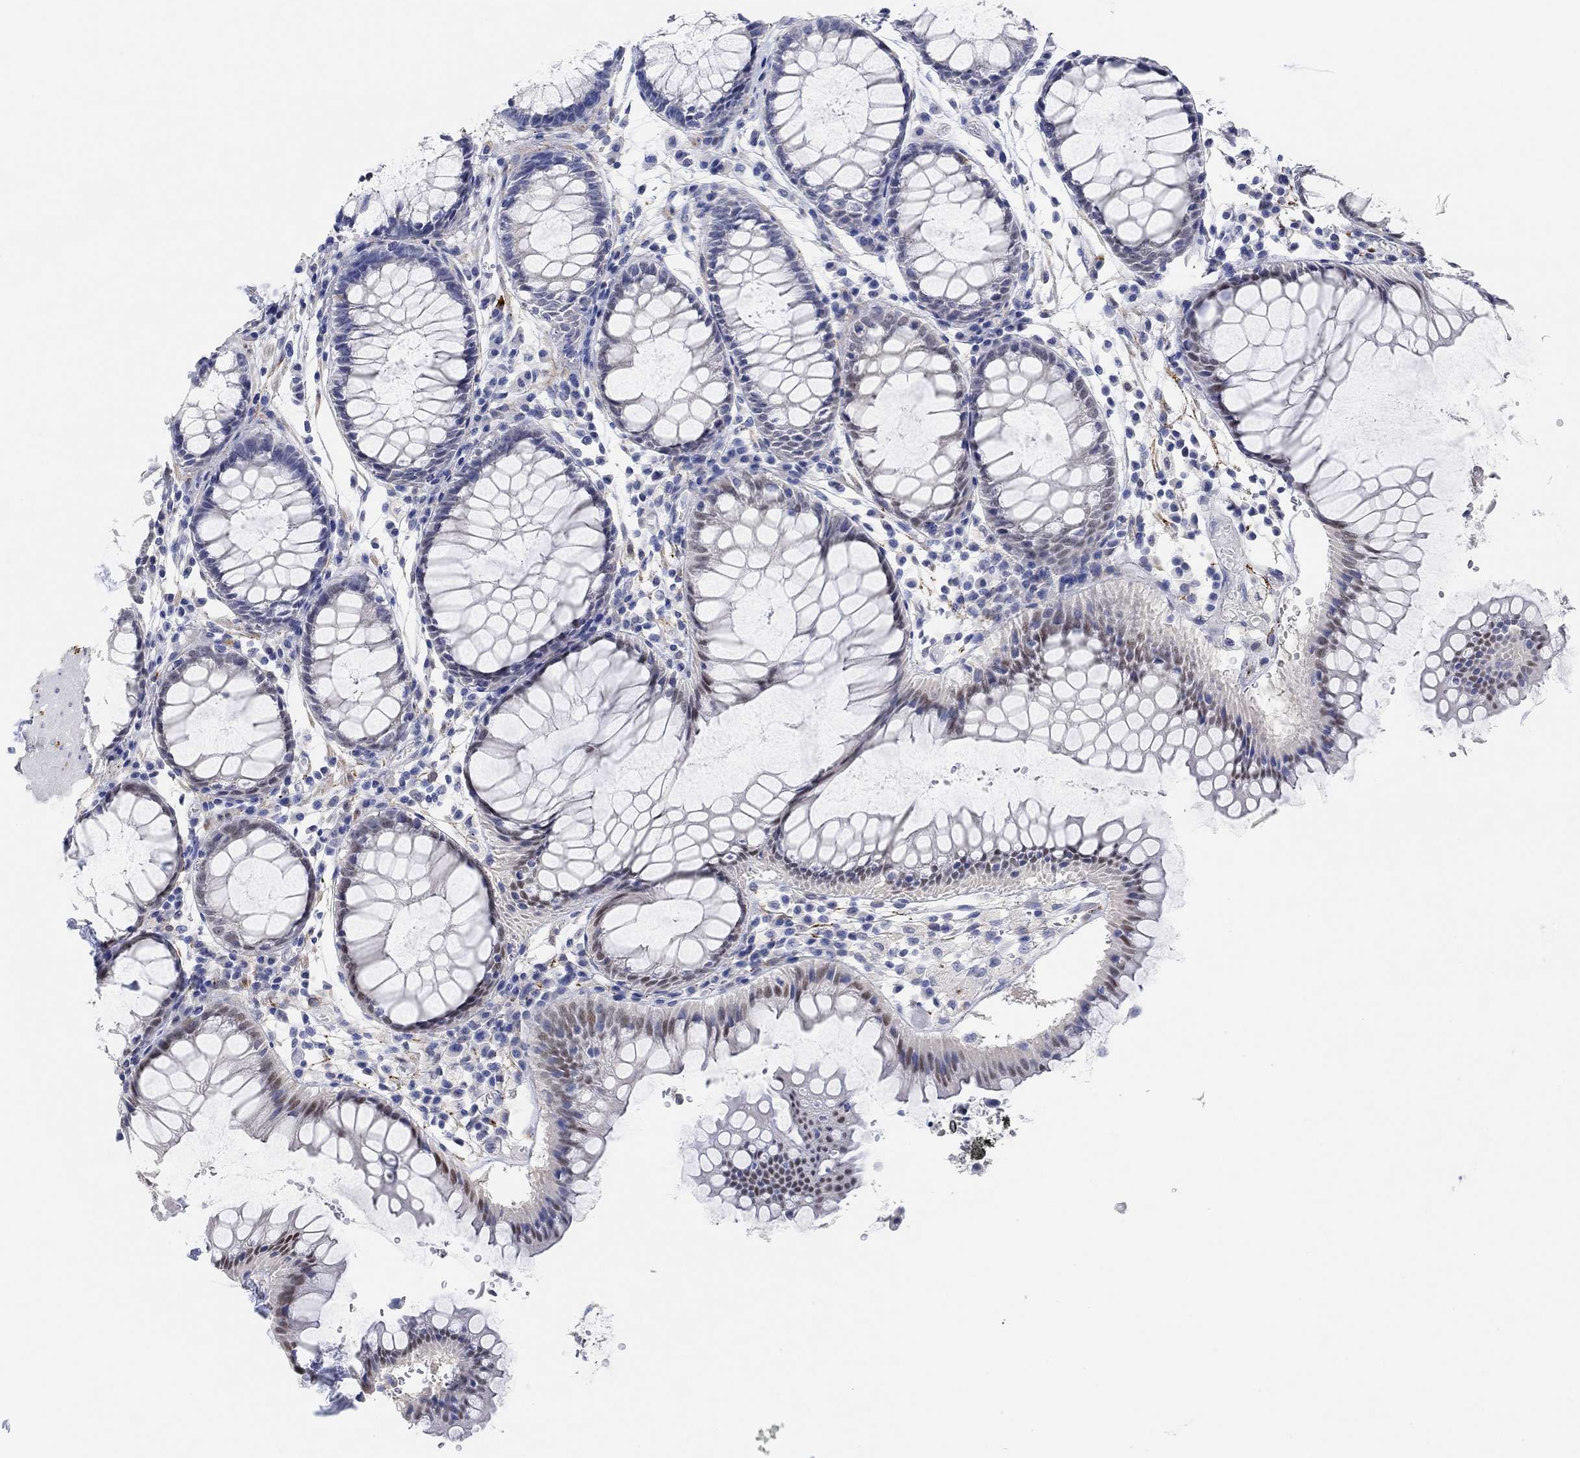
{"staining": {"intensity": "negative", "quantity": "none", "location": "none"}, "tissue": "rectum", "cell_type": "Glandular cells", "image_type": "normal", "snomed": [{"axis": "morphology", "description": "Normal tissue, NOS"}, {"axis": "topography", "description": "Rectum"}], "caption": "DAB immunohistochemical staining of normal rectum reveals no significant positivity in glandular cells.", "gene": "VAT1L", "patient": {"sex": "female", "age": 68}}